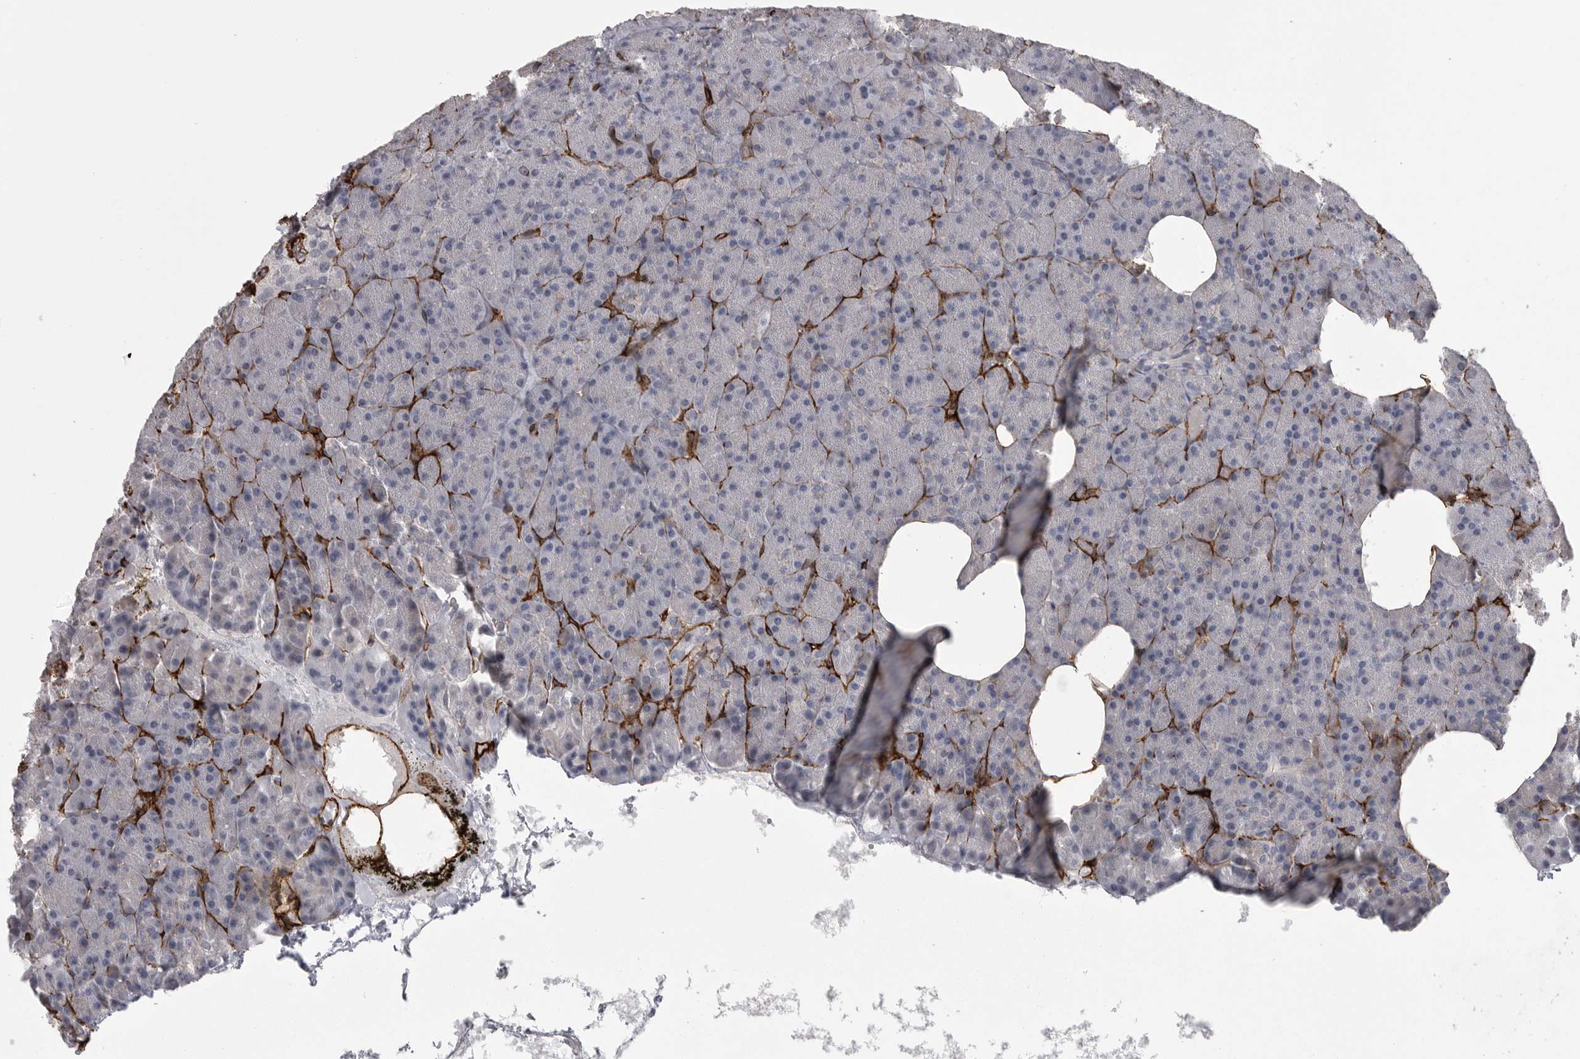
{"staining": {"intensity": "negative", "quantity": "none", "location": "none"}, "tissue": "pancreas", "cell_type": "Exocrine glandular cells", "image_type": "normal", "snomed": [{"axis": "morphology", "description": "Normal tissue, NOS"}, {"axis": "morphology", "description": "Carcinoid, malignant, NOS"}, {"axis": "topography", "description": "Pancreas"}], "caption": "Photomicrograph shows no protein positivity in exocrine glandular cells of unremarkable pancreas.", "gene": "AOC3", "patient": {"sex": "female", "age": 35}}